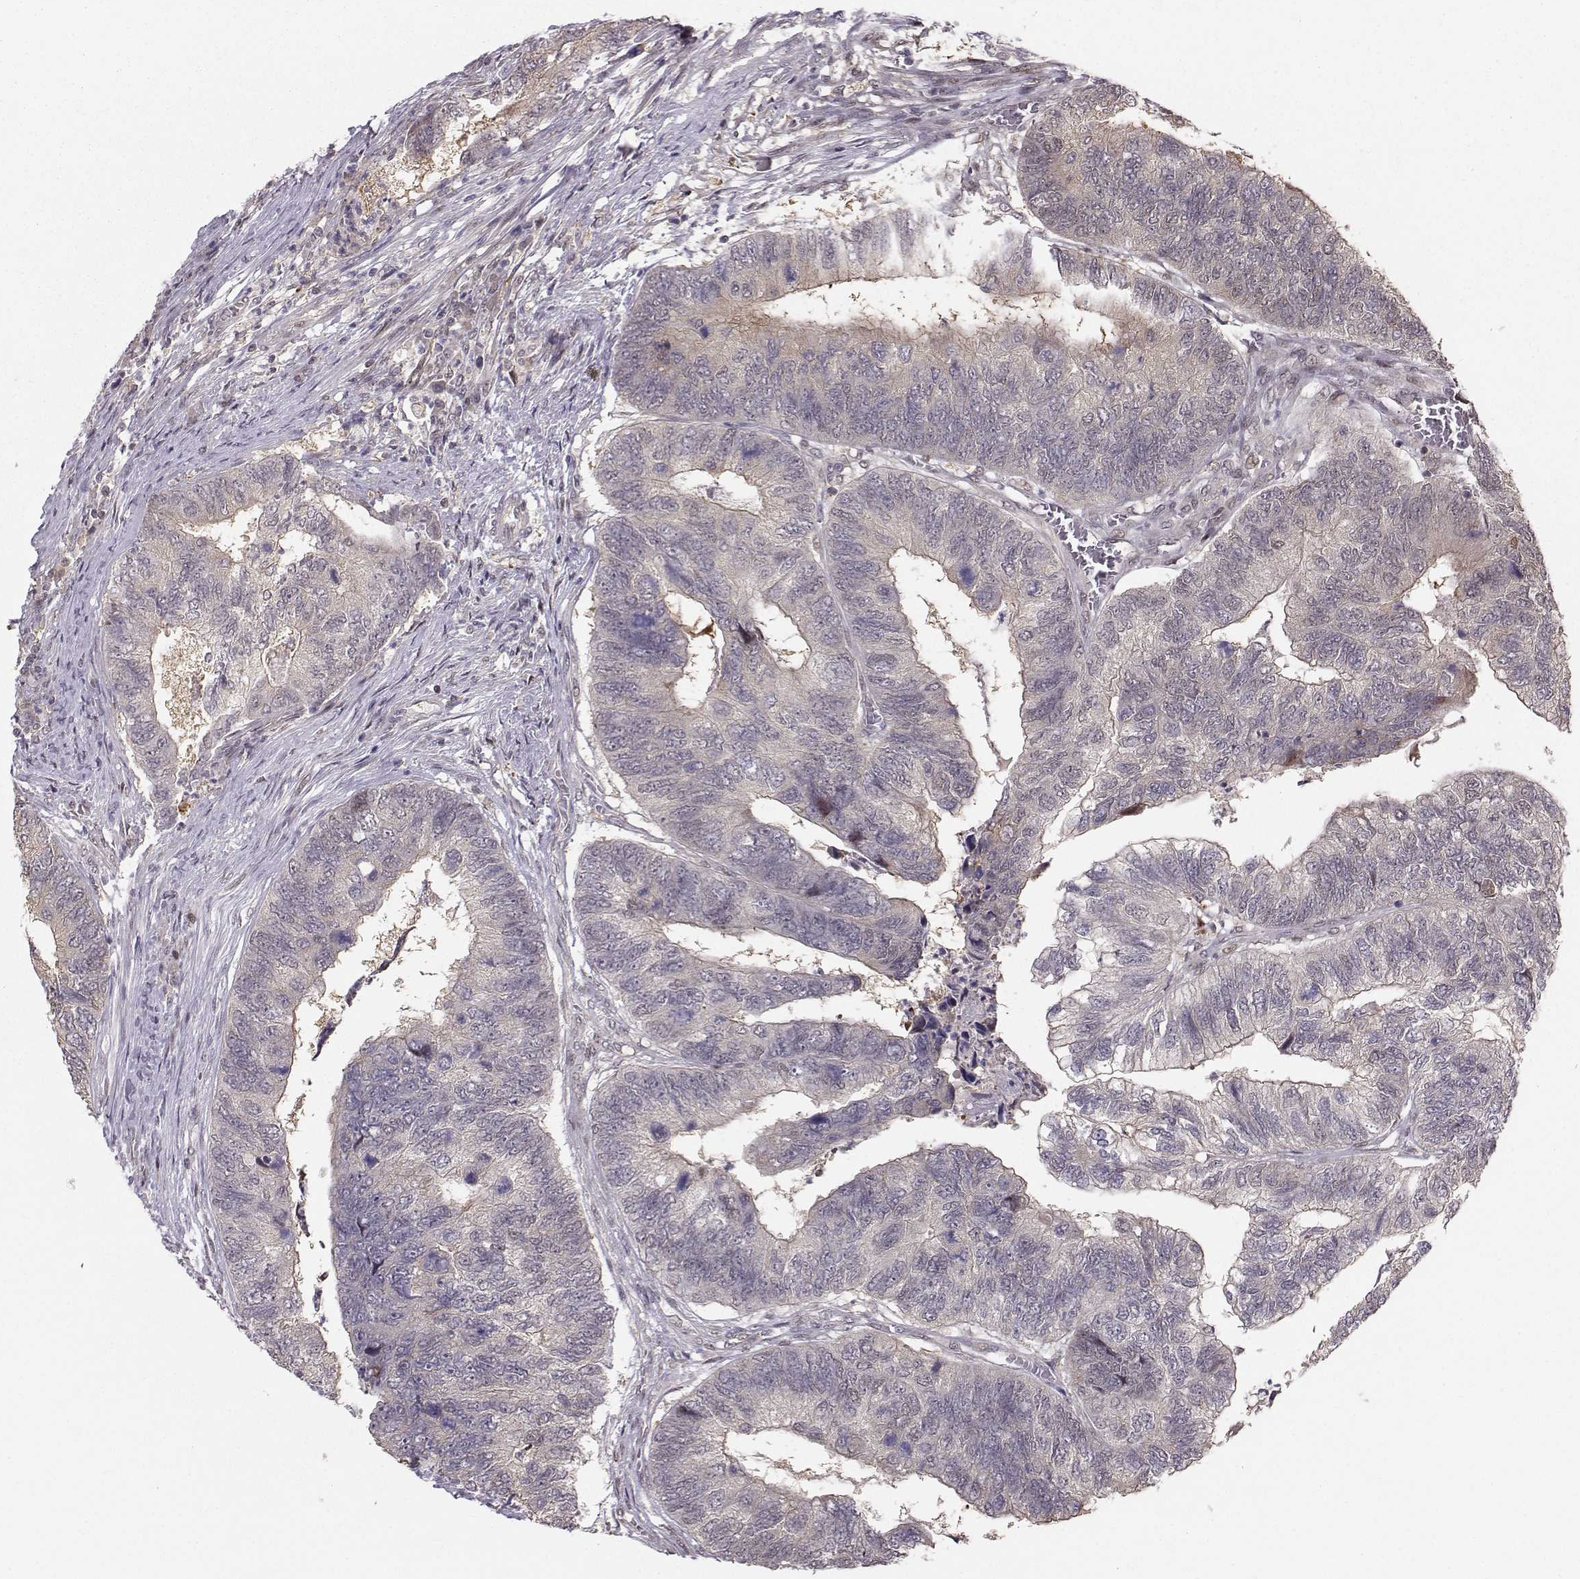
{"staining": {"intensity": "negative", "quantity": "none", "location": "none"}, "tissue": "colorectal cancer", "cell_type": "Tumor cells", "image_type": "cancer", "snomed": [{"axis": "morphology", "description": "Adenocarcinoma, NOS"}, {"axis": "topography", "description": "Colon"}], "caption": "High magnification brightfield microscopy of colorectal adenocarcinoma stained with DAB (brown) and counterstained with hematoxylin (blue): tumor cells show no significant expression.", "gene": "PKP2", "patient": {"sex": "female", "age": 67}}